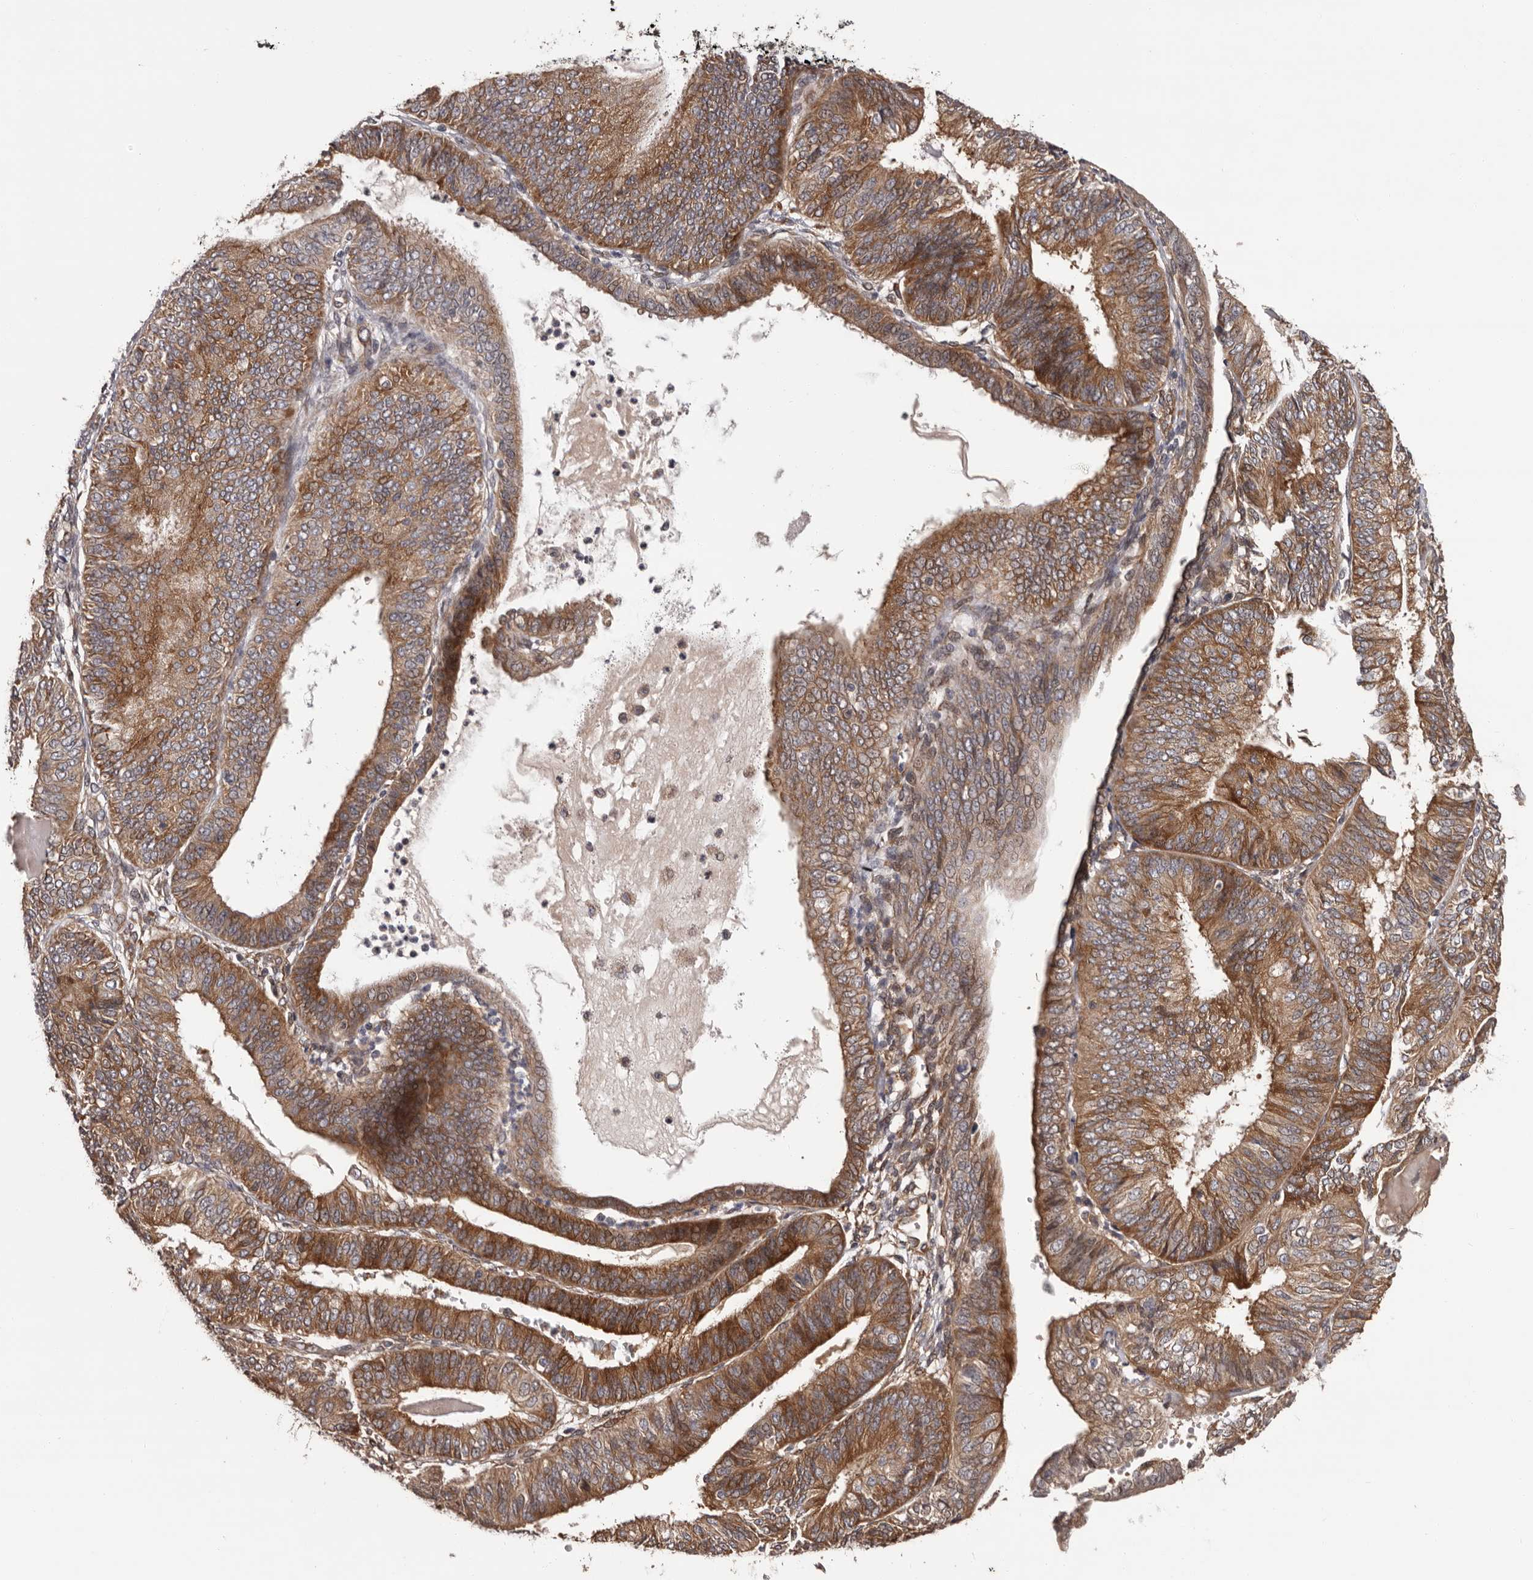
{"staining": {"intensity": "moderate", "quantity": ">75%", "location": "cytoplasmic/membranous"}, "tissue": "endometrial cancer", "cell_type": "Tumor cells", "image_type": "cancer", "snomed": [{"axis": "morphology", "description": "Adenocarcinoma, NOS"}, {"axis": "topography", "description": "Endometrium"}], "caption": "Endometrial adenocarcinoma stained with DAB immunohistochemistry (IHC) demonstrates medium levels of moderate cytoplasmic/membranous expression in about >75% of tumor cells.", "gene": "PRKD1", "patient": {"sex": "female", "age": 58}}